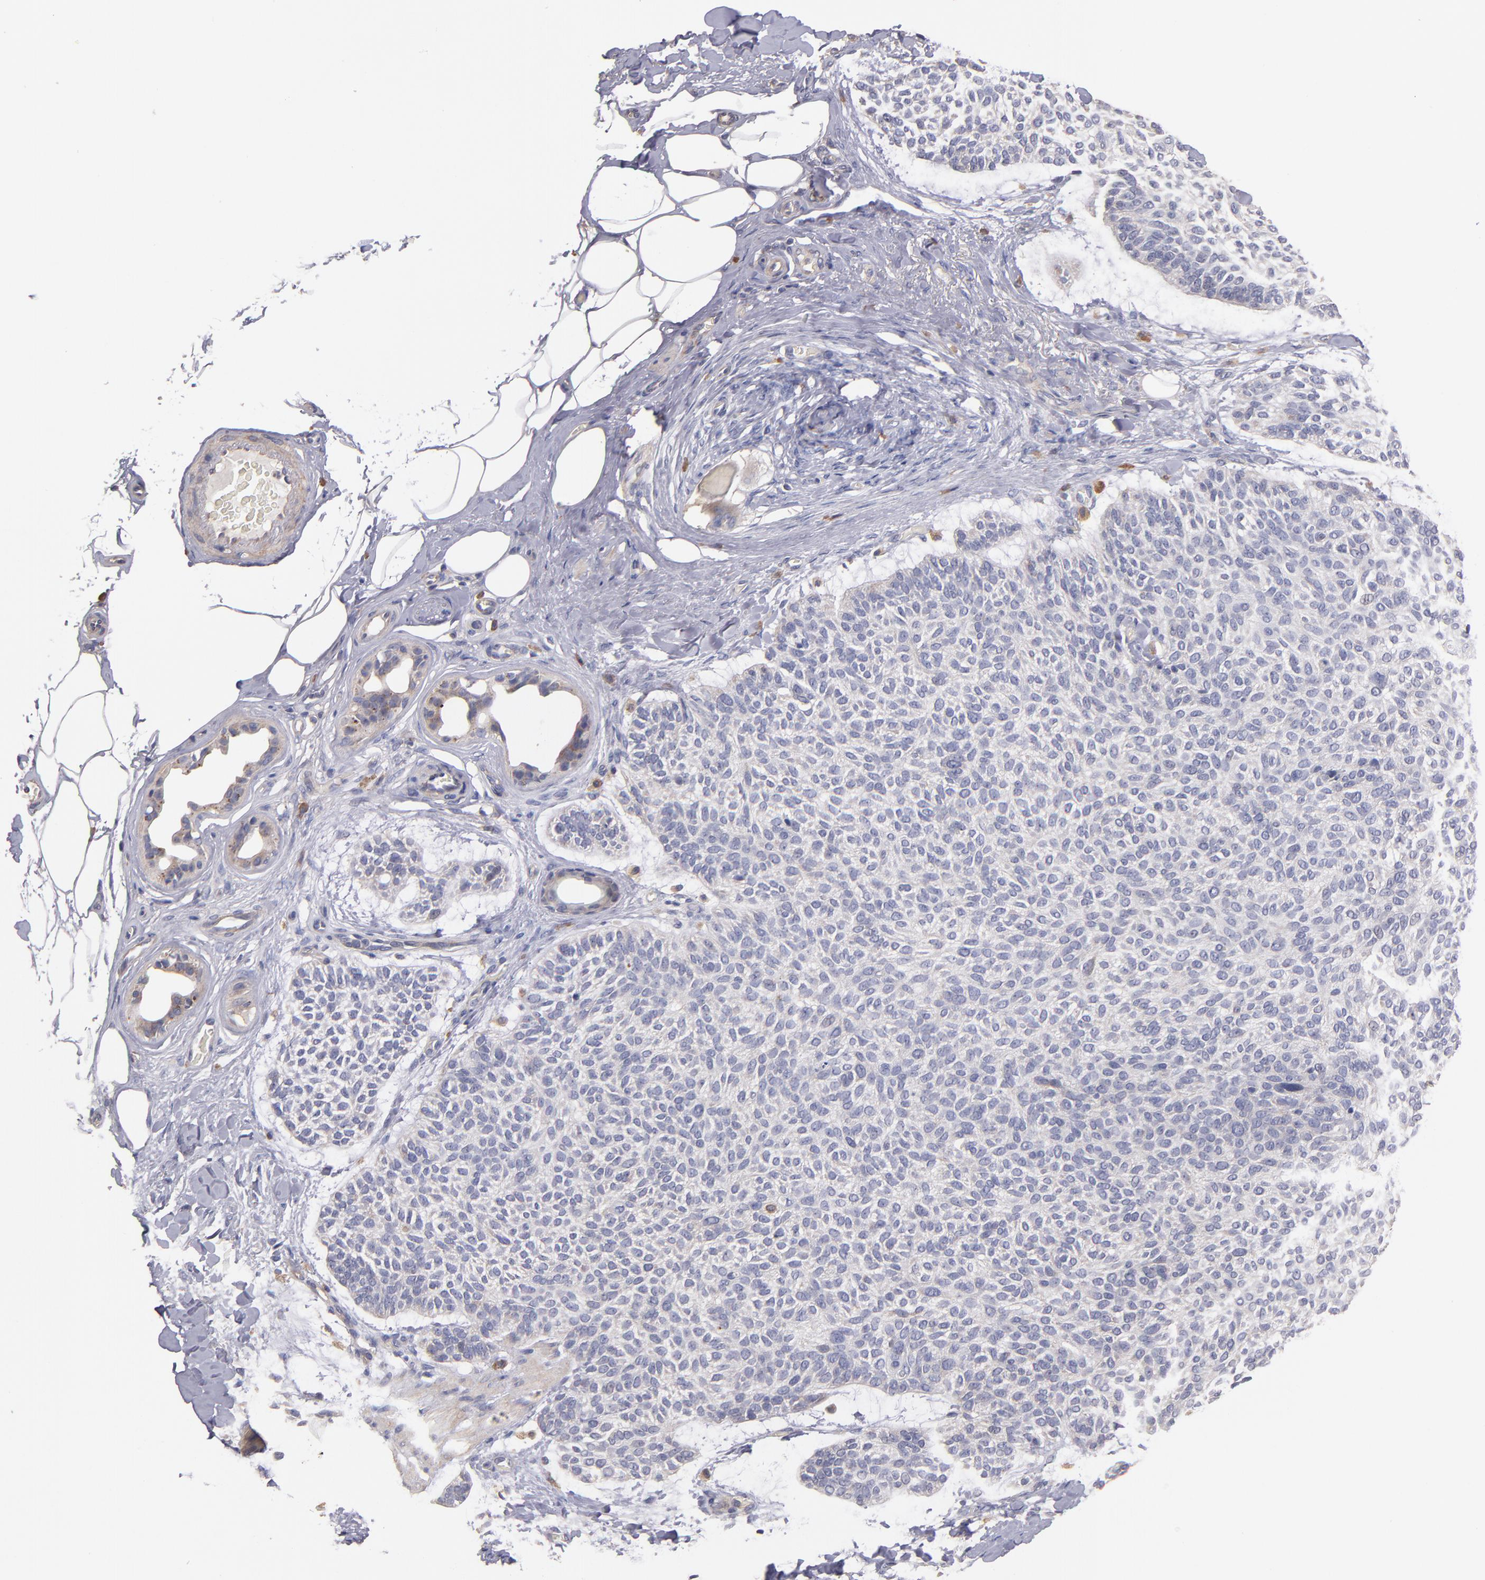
{"staining": {"intensity": "negative", "quantity": "none", "location": "none"}, "tissue": "skin cancer", "cell_type": "Tumor cells", "image_type": "cancer", "snomed": [{"axis": "morphology", "description": "Normal tissue, NOS"}, {"axis": "morphology", "description": "Basal cell carcinoma"}, {"axis": "topography", "description": "Skin"}], "caption": "Tumor cells show no significant protein staining in skin basal cell carcinoma.", "gene": "MAGEE1", "patient": {"sex": "female", "age": 70}}